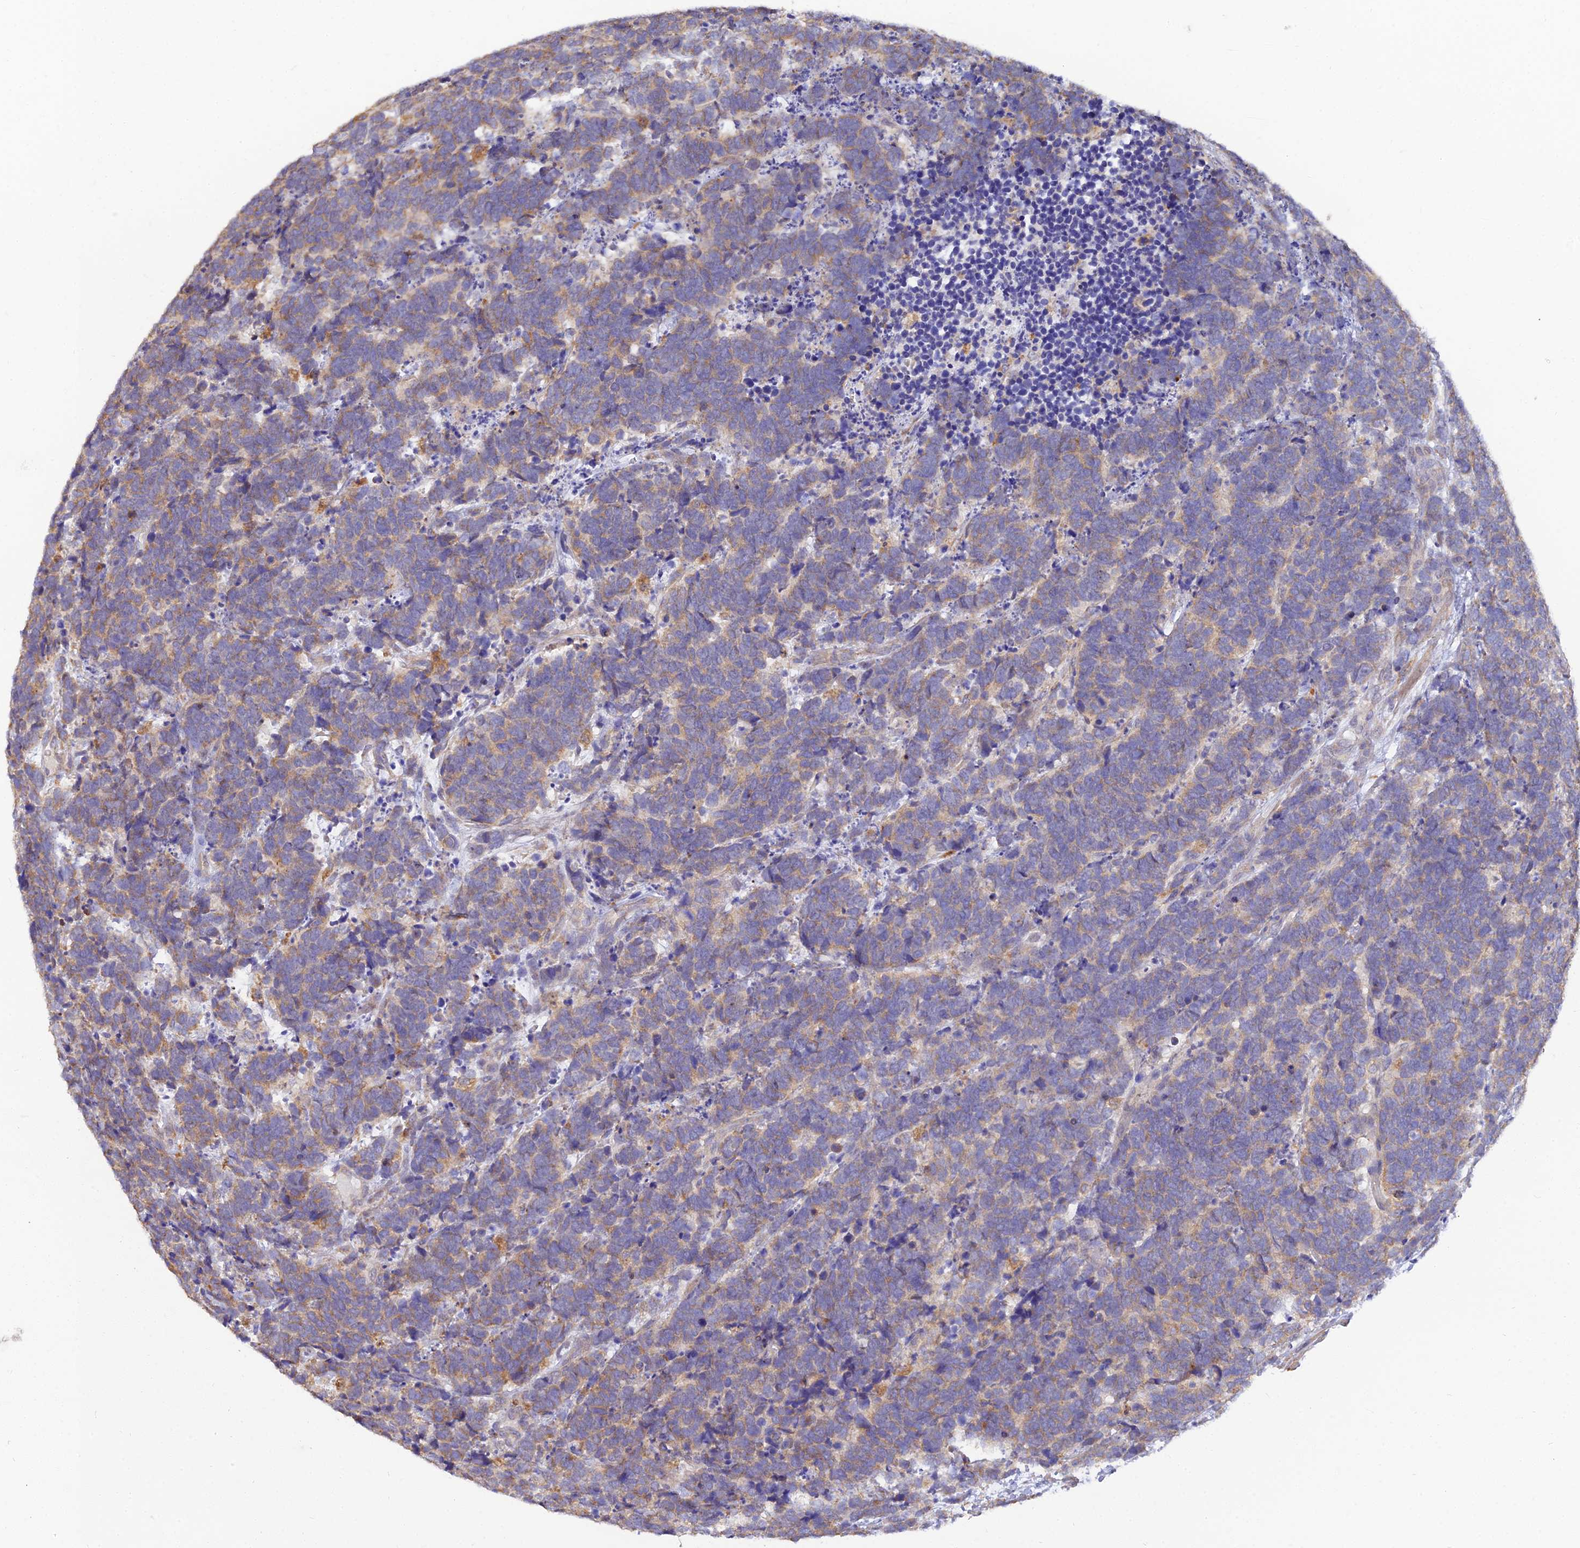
{"staining": {"intensity": "moderate", "quantity": ">75%", "location": "cytoplasmic/membranous"}, "tissue": "carcinoid", "cell_type": "Tumor cells", "image_type": "cancer", "snomed": [{"axis": "morphology", "description": "Carcinoma, NOS"}, {"axis": "morphology", "description": "Carcinoid, malignant, NOS"}, {"axis": "topography", "description": "Urinary bladder"}], "caption": "Protein staining of carcinoid tissue shows moderate cytoplasmic/membranous staining in about >75% of tumor cells. The staining was performed using DAB (3,3'-diaminobenzidine) to visualize the protein expression in brown, while the nuclei were stained in blue with hematoxylin (Magnification: 20x).", "gene": "ARL8B", "patient": {"sex": "male", "age": 57}}